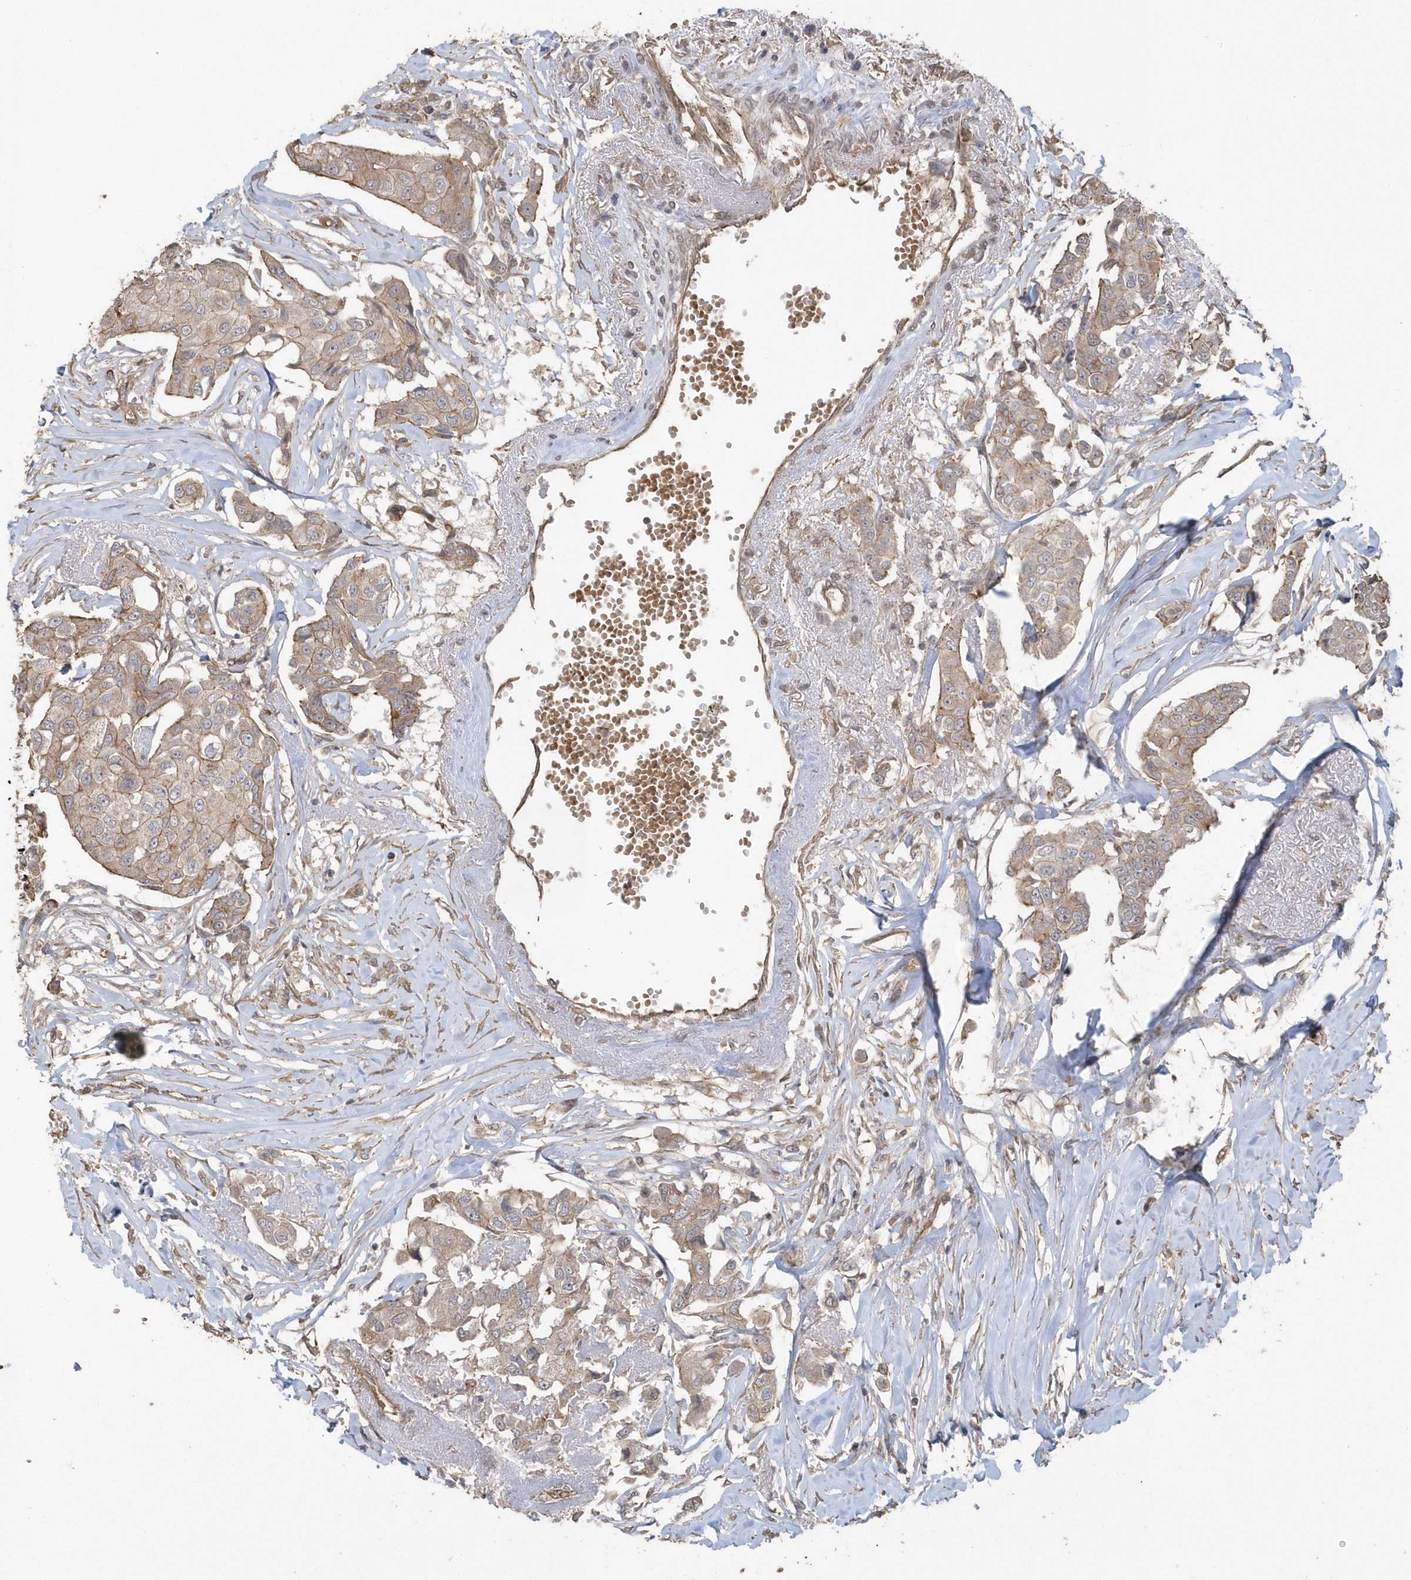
{"staining": {"intensity": "moderate", "quantity": ">75%", "location": "cytoplasmic/membranous"}, "tissue": "breast cancer", "cell_type": "Tumor cells", "image_type": "cancer", "snomed": [{"axis": "morphology", "description": "Duct carcinoma"}, {"axis": "topography", "description": "Breast"}], "caption": "Immunohistochemistry (IHC) (DAB (3,3'-diaminobenzidine)) staining of breast cancer (infiltrating ductal carcinoma) shows moderate cytoplasmic/membranous protein expression in about >75% of tumor cells.", "gene": "HERPUD1", "patient": {"sex": "female", "age": 80}}